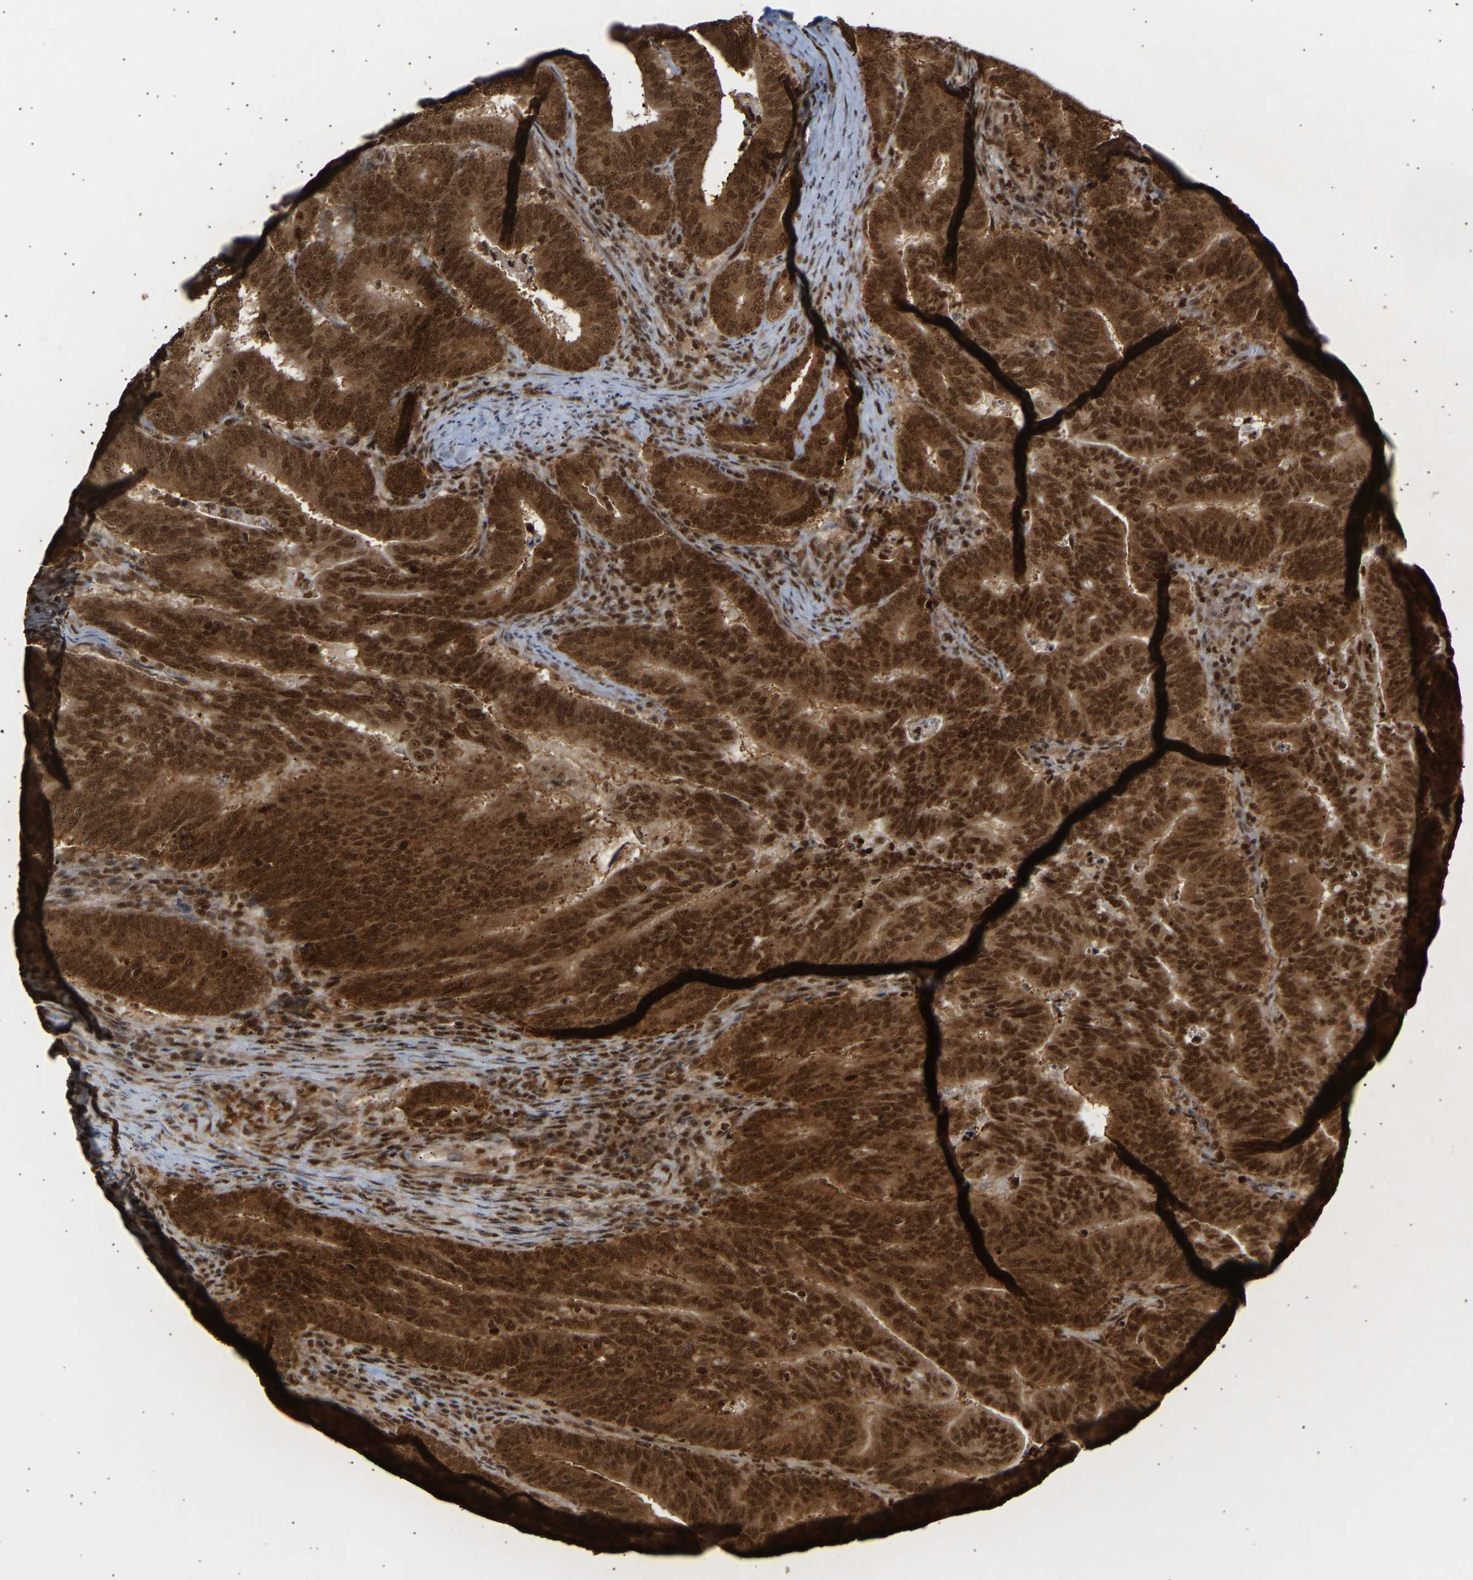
{"staining": {"intensity": "strong", "quantity": ">75%", "location": "cytoplasmic/membranous,nuclear"}, "tissue": "colorectal cancer", "cell_type": "Tumor cells", "image_type": "cancer", "snomed": [{"axis": "morphology", "description": "Adenocarcinoma, NOS"}, {"axis": "topography", "description": "Colon"}], "caption": "Immunohistochemical staining of human colorectal cancer (adenocarcinoma) demonstrates strong cytoplasmic/membranous and nuclear protein expression in about >75% of tumor cells.", "gene": "ALYREF", "patient": {"sex": "female", "age": 66}}